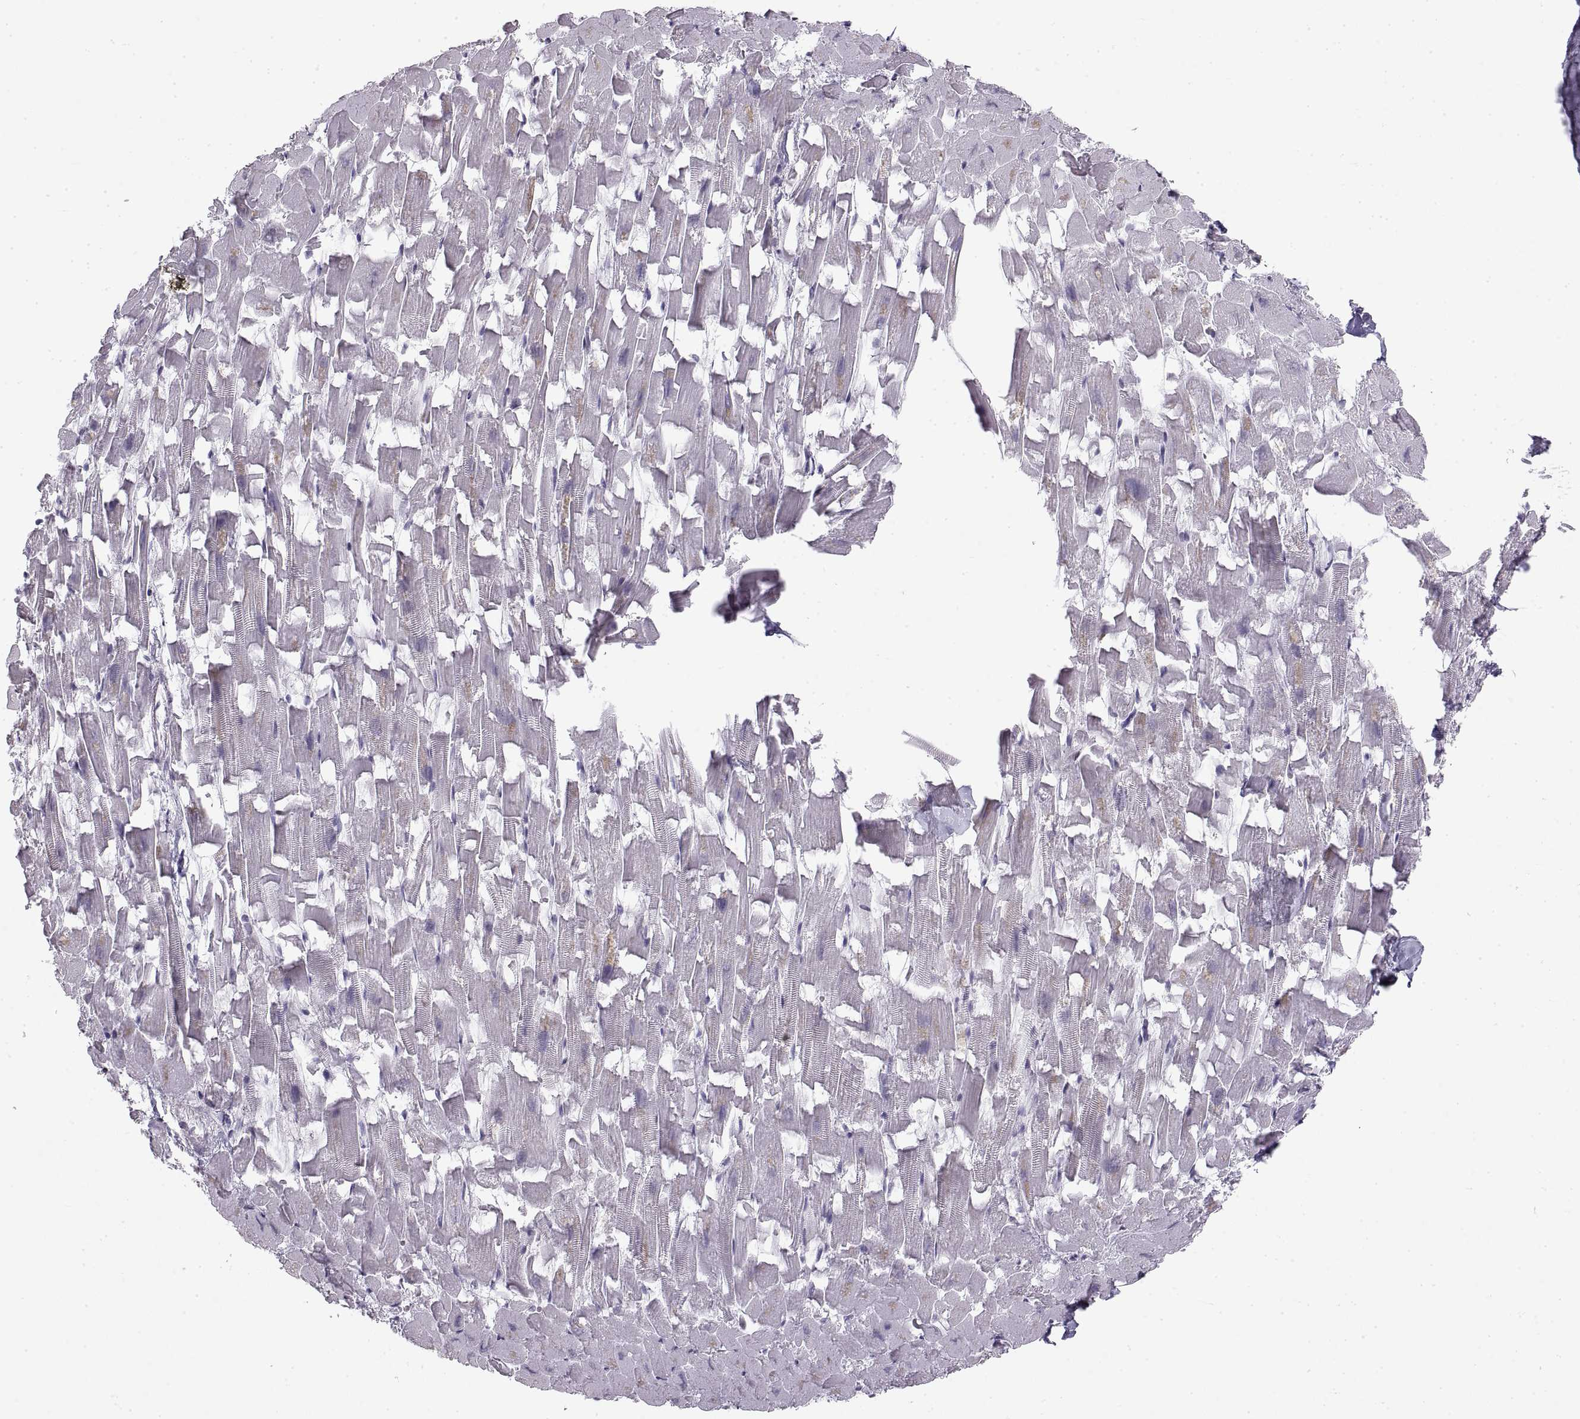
{"staining": {"intensity": "negative", "quantity": "none", "location": "none"}, "tissue": "heart muscle", "cell_type": "Cardiomyocytes", "image_type": "normal", "snomed": [{"axis": "morphology", "description": "Normal tissue, NOS"}, {"axis": "topography", "description": "Heart"}], "caption": "Protein analysis of normal heart muscle exhibits no significant staining in cardiomyocytes.", "gene": "NANOS3", "patient": {"sex": "female", "age": 64}}